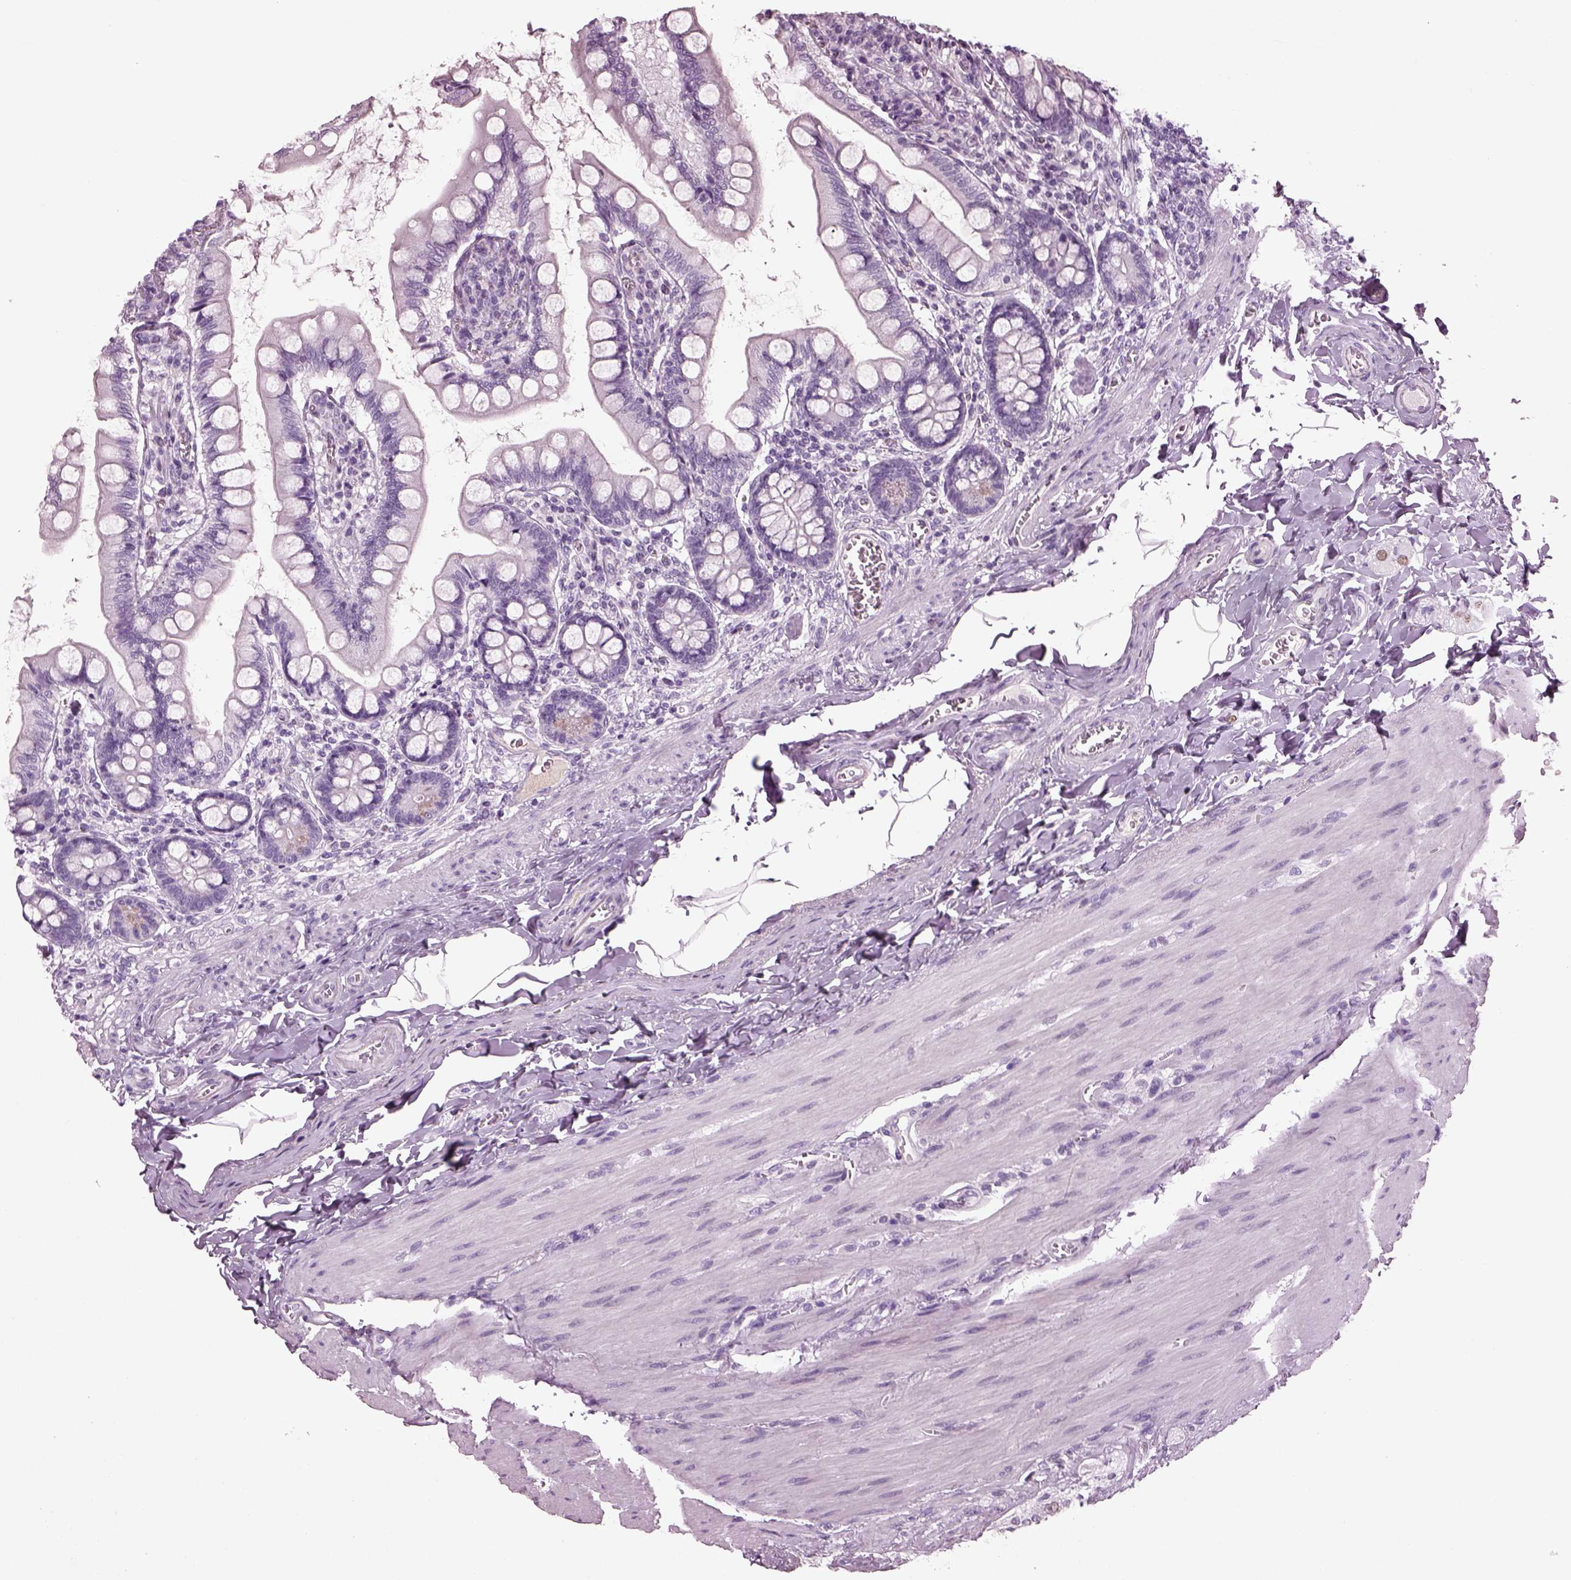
{"staining": {"intensity": "negative", "quantity": "none", "location": "none"}, "tissue": "small intestine", "cell_type": "Glandular cells", "image_type": "normal", "snomed": [{"axis": "morphology", "description": "Normal tissue, NOS"}, {"axis": "topography", "description": "Small intestine"}], "caption": "Protein analysis of normal small intestine exhibits no significant positivity in glandular cells.", "gene": "KRTAP3", "patient": {"sex": "female", "age": 56}}